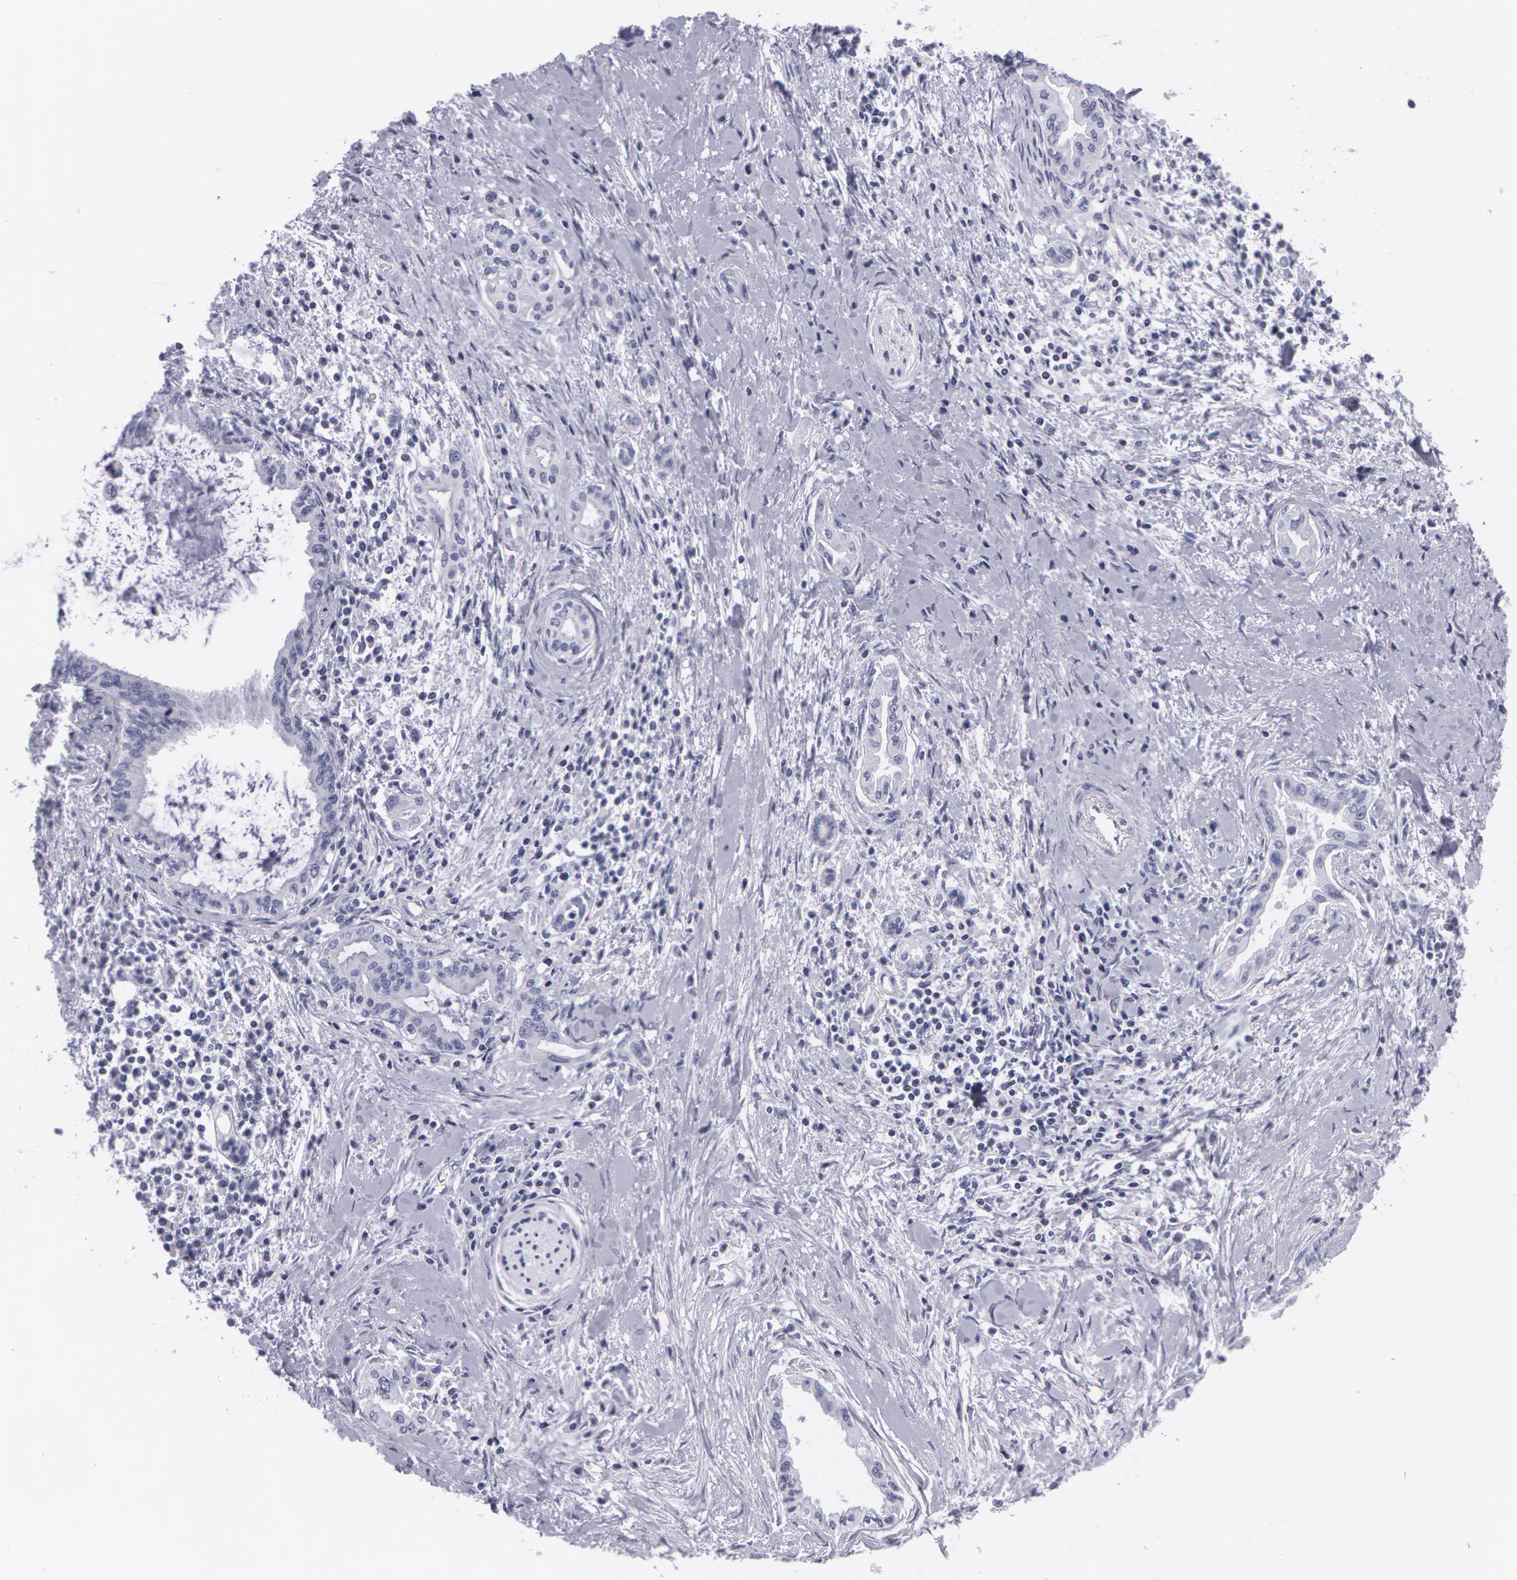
{"staining": {"intensity": "negative", "quantity": "none", "location": "none"}, "tissue": "pancreatic cancer", "cell_type": "Tumor cells", "image_type": "cancer", "snomed": [{"axis": "morphology", "description": "Adenocarcinoma, NOS"}, {"axis": "topography", "description": "Pancreas"}], "caption": "DAB (3,3'-diaminobenzidine) immunohistochemical staining of pancreatic cancer (adenocarcinoma) reveals no significant staining in tumor cells.", "gene": "AMACR", "patient": {"sex": "female", "age": 64}}